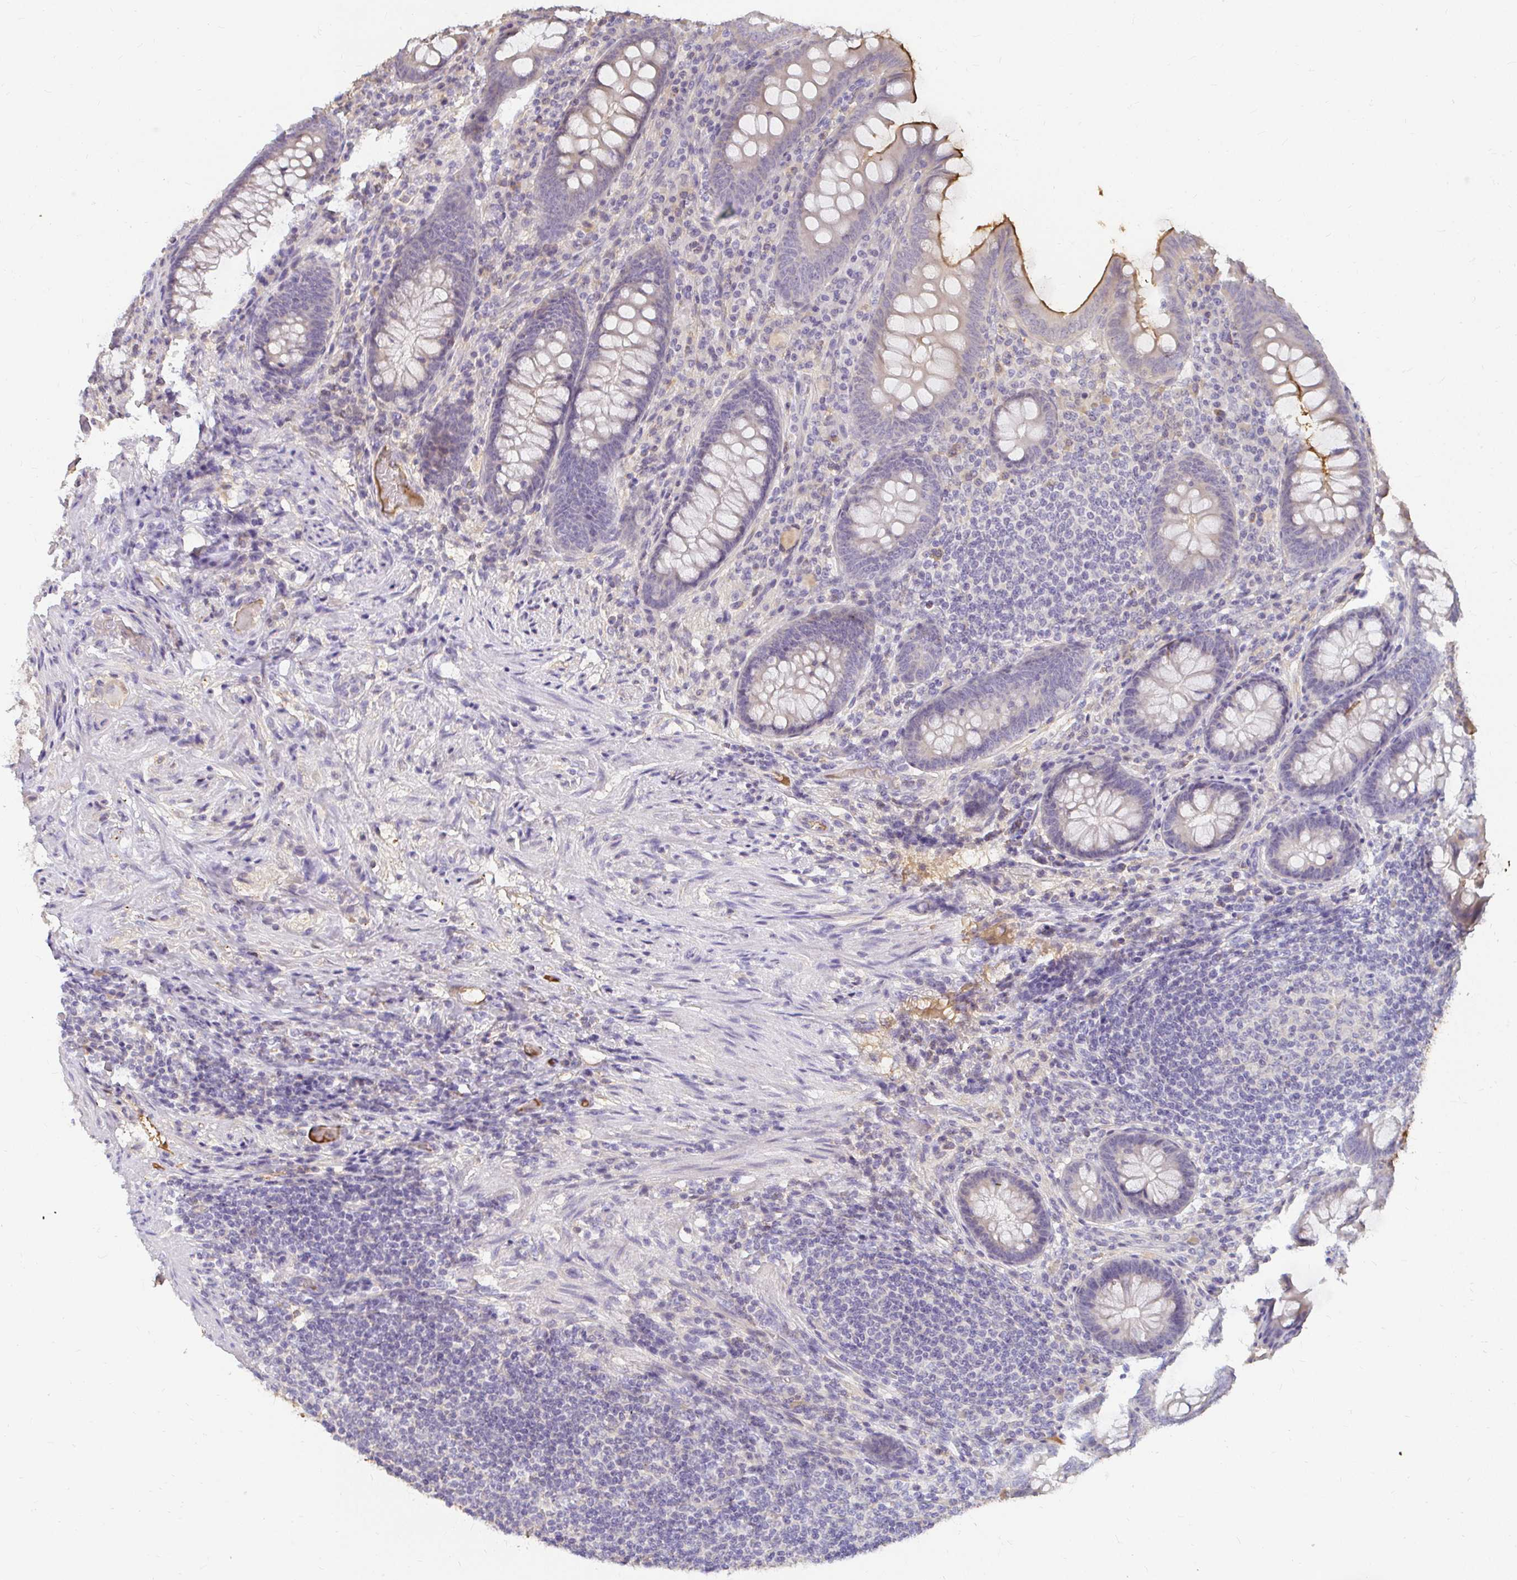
{"staining": {"intensity": "moderate", "quantity": "<25%", "location": "cytoplasmic/membranous"}, "tissue": "appendix", "cell_type": "Glandular cells", "image_type": "normal", "snomed": [{"axis": "morphology", "description": "Normal tissue, NOS"}, {"axis": "topography", "description": "Appendix"}], "caption": "Moderate cytoplasmic/membranous positivity for a protein is appreciated in about <25% of glandular cells of normal appendix using immunohistochemistry (IHC).", "gene": "LOXL4", "patient": {"sex": "male", "age": 71}}